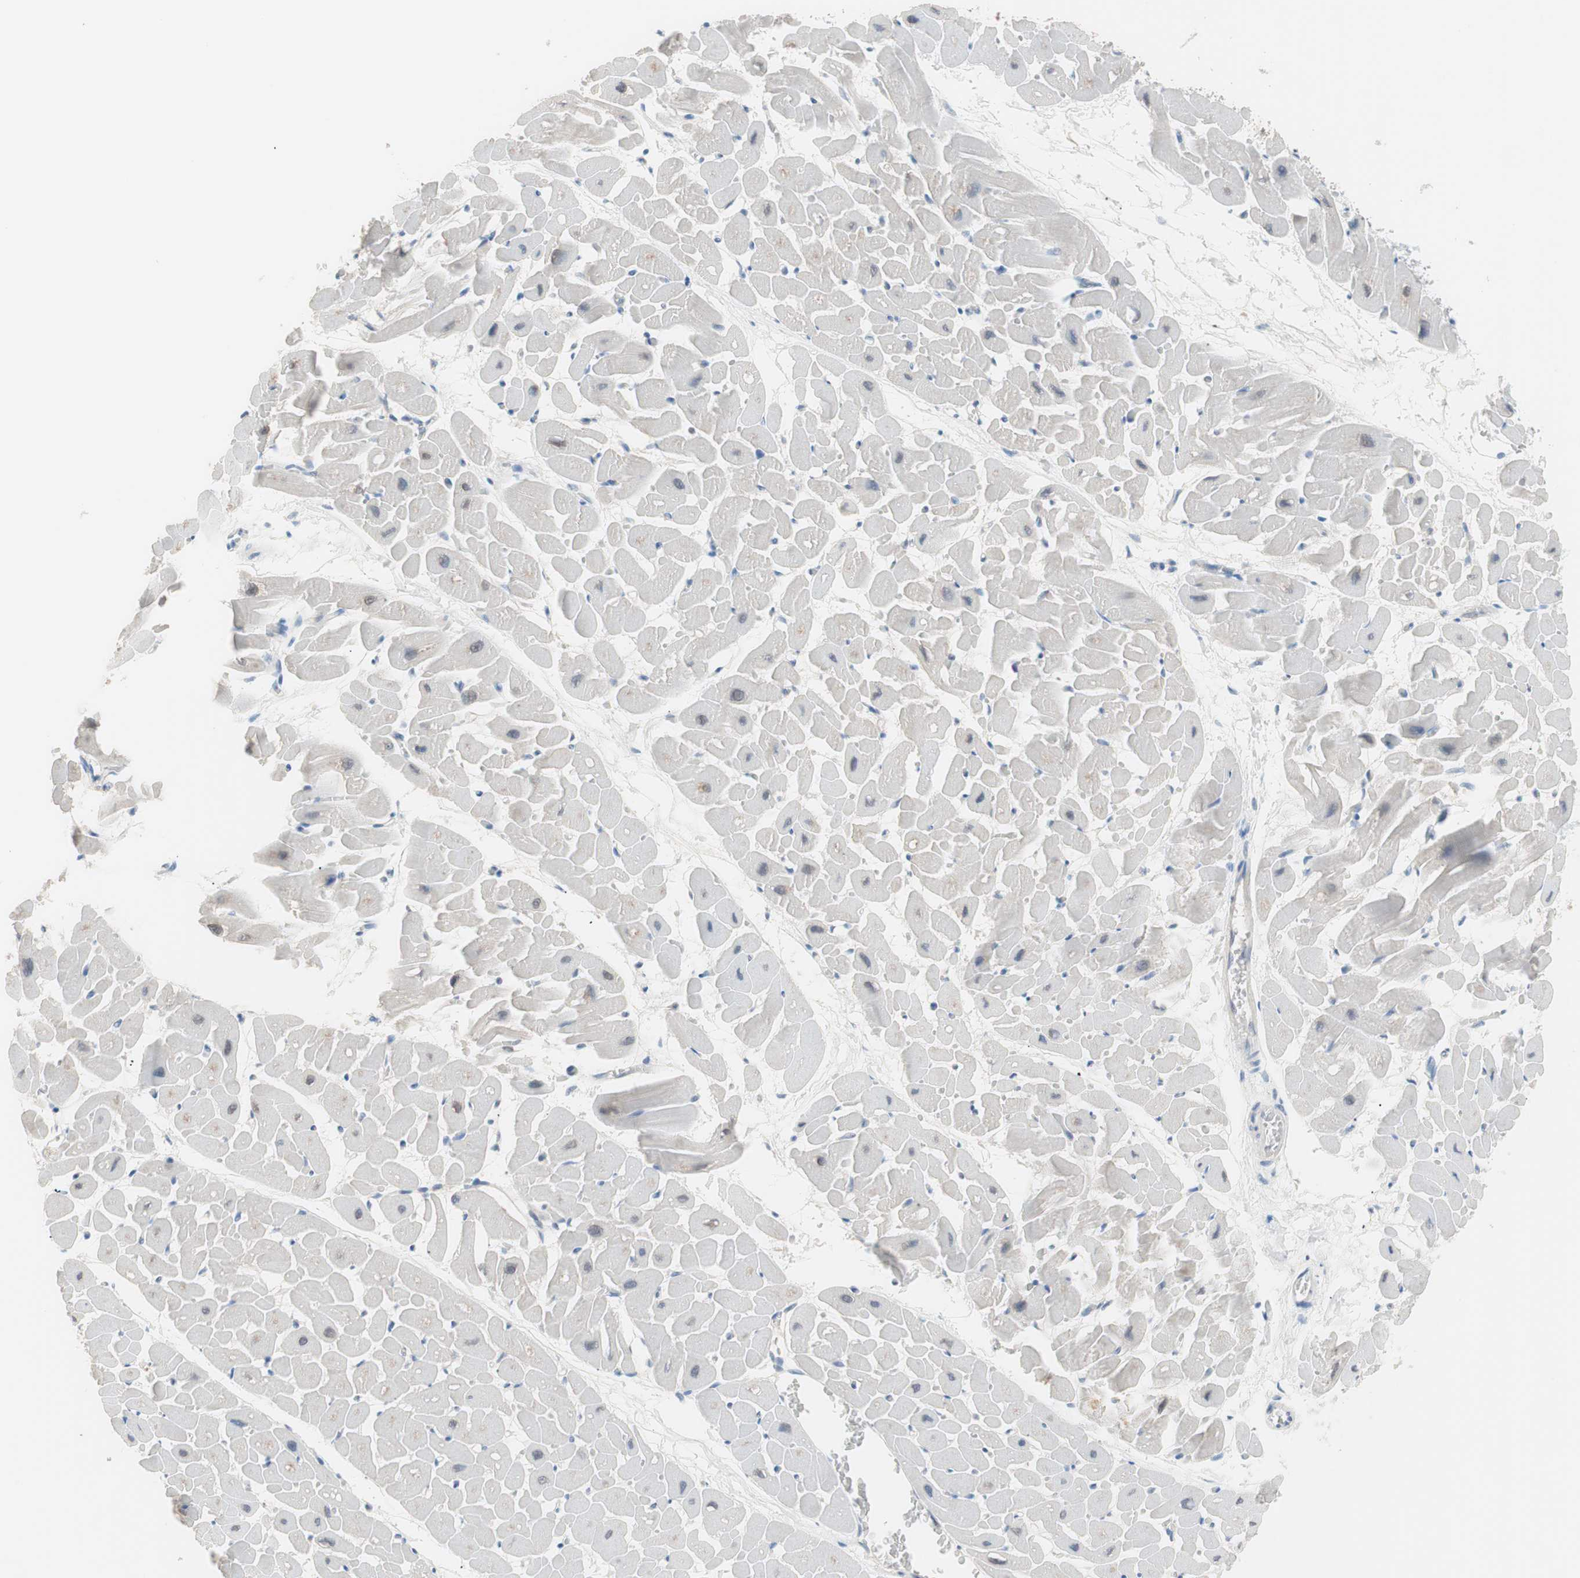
{"staining": {"intensity": "weak", "quantity": "25%-75%", "location": "cytoplasmic/membranous,nuclear"}, "tissue": "heart muscle", "cell_type": "Cardiomyocytes", "image_type": "normal", "snomed": [{"axis": "morphology", "description": "Normal tissue, NOS"}, {"axis": "topography", "description": "Heart"}], "caption": "Protein staining of unremarkable heart muscle reveals weak cytoplasmic/membranous,nuclear expression in about 25%-75% of cardiomyocytes. (DAB (3,3'-diaminobenzidine) = brown stain, brightfield microscopy at high magnification).", "gene": "VIL1", "patient": {"sex": "male", "age": 45}}